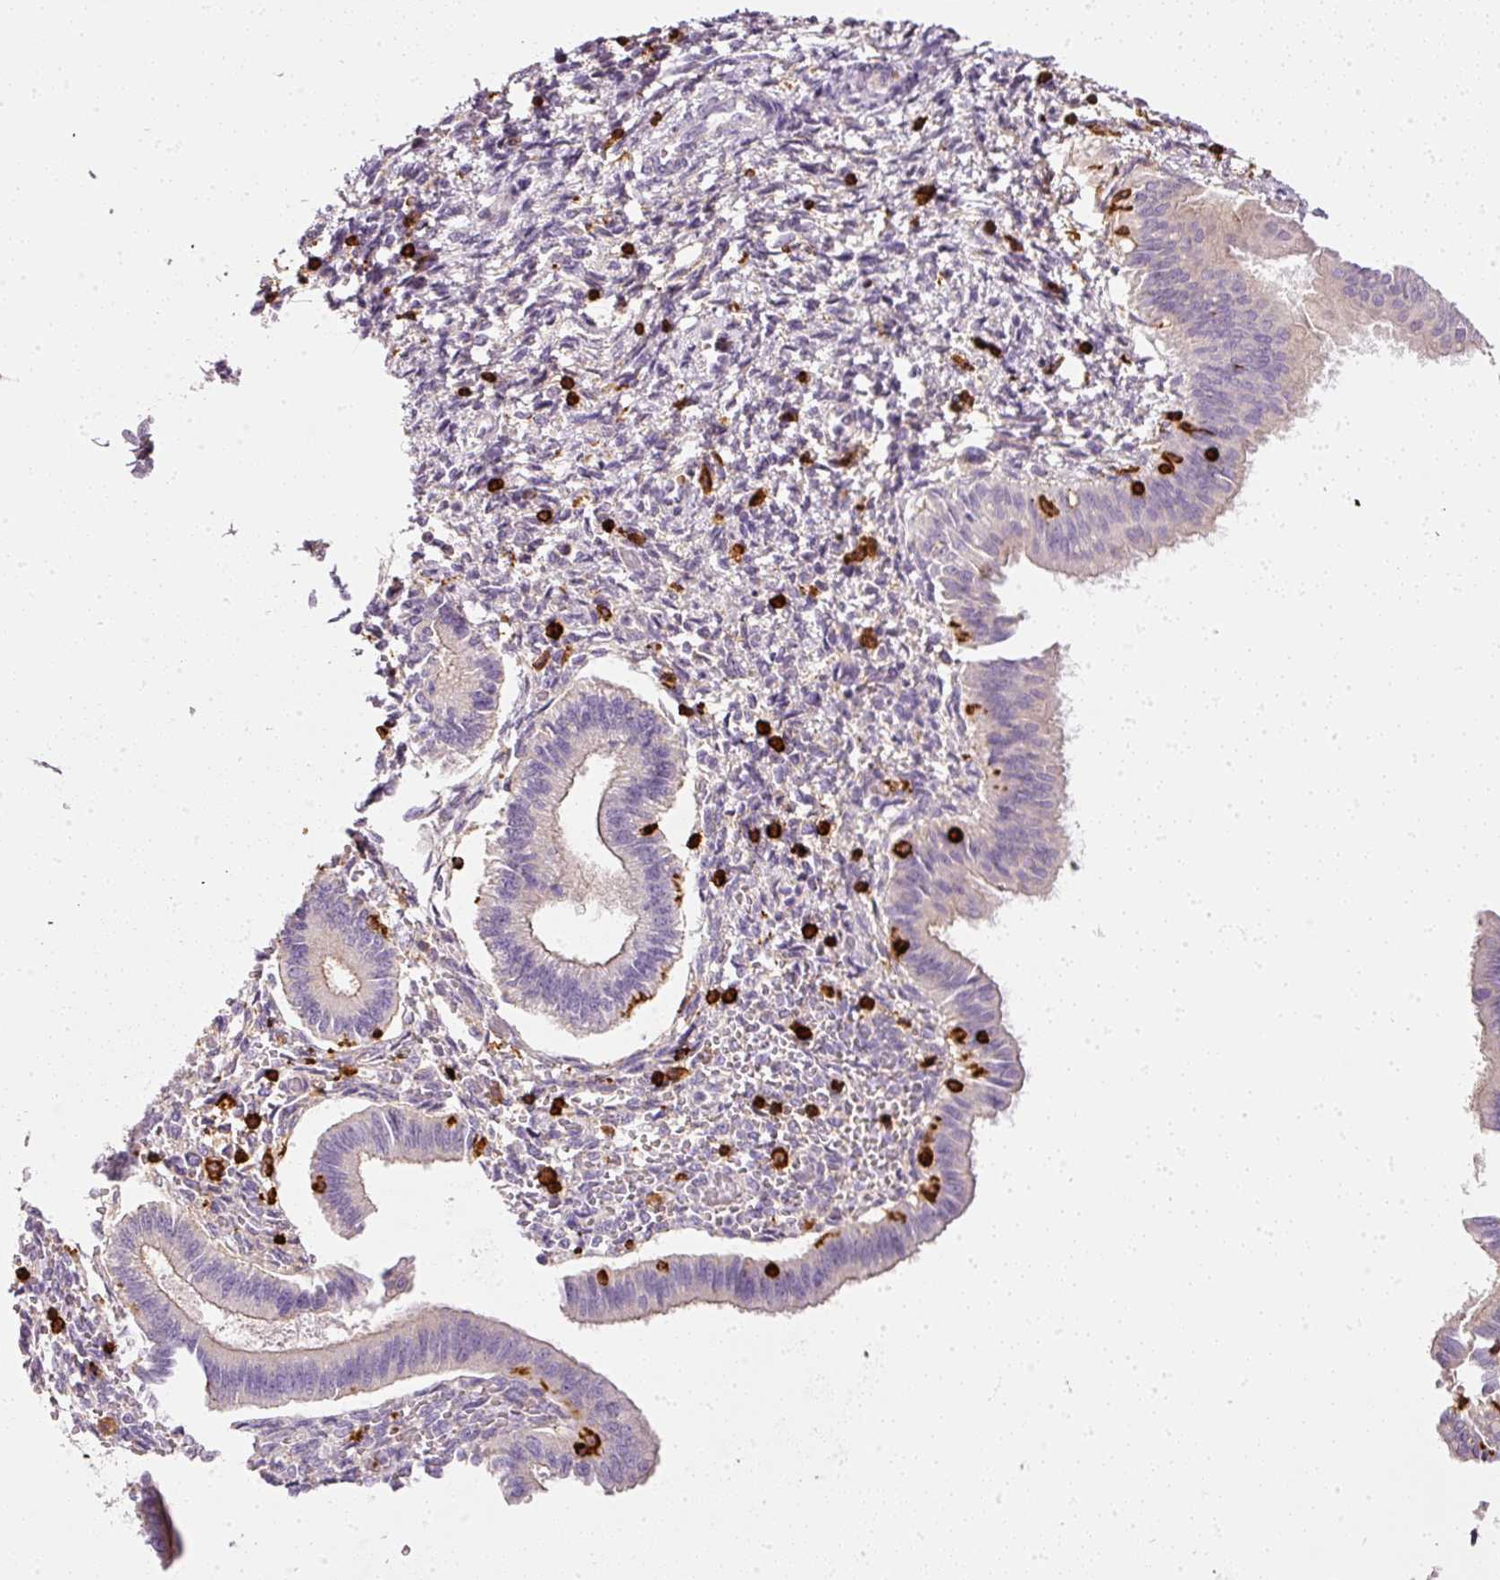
{"staining": {"intensity": "negative", "quantity": "none", "location": "none"}, "tissue": "endometrium", "cell_type": "Cells in endometrial stroma", "image_type": "normal", "snomed": [{"axis": "morphology", "description": "Normal tissue, NOS"}, {"axis": "topography", "description": "Endometrium"}], "caption": "This is a micrograph of immunohistochemistry (IHC) staining of normal endometrium, which shows no positivity in cells in endometrial stroma.", "gene": "EVL", "patient": {"sex": "female", "age": 25}}